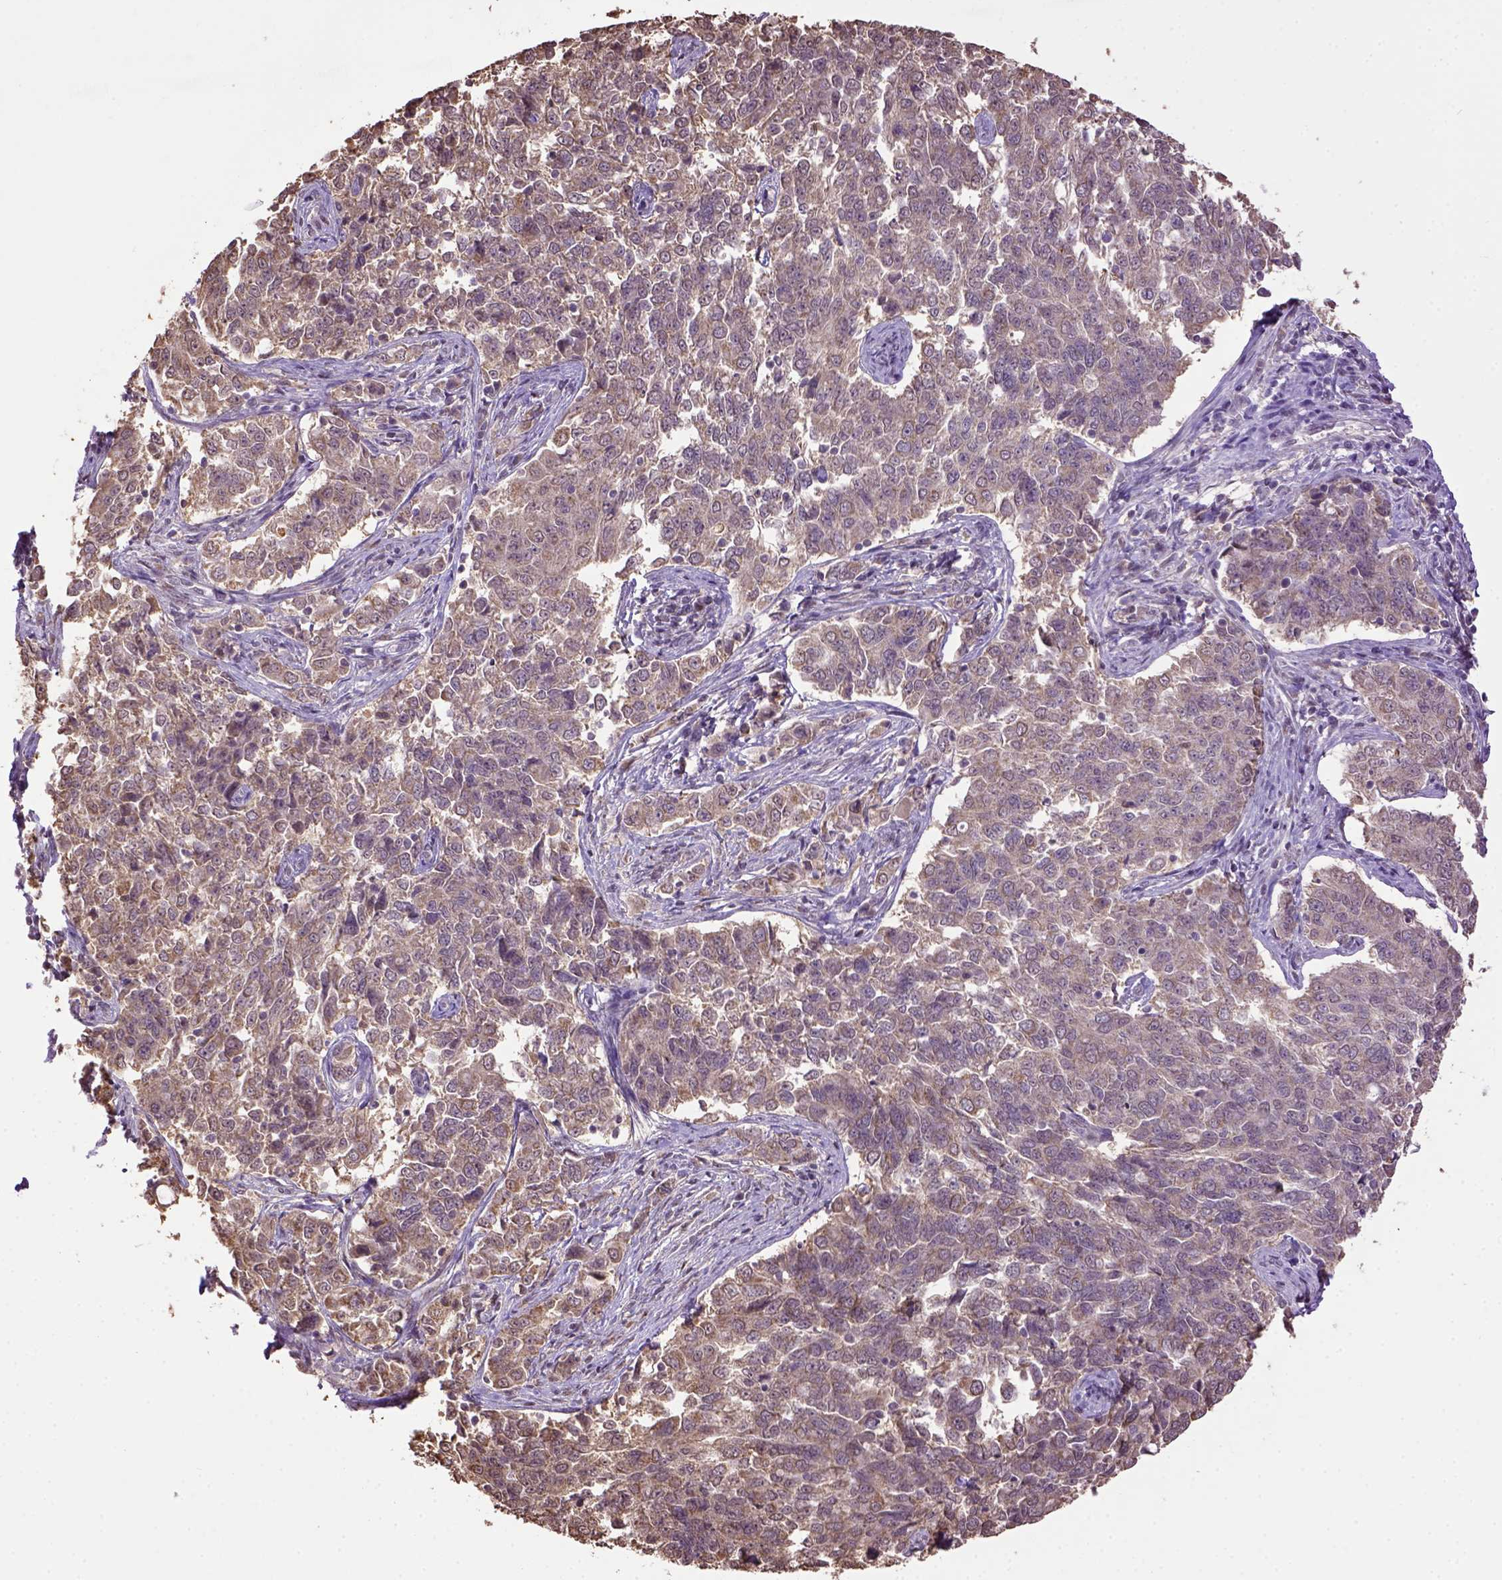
{"staining": {"intensity": "weak", "quantity": "25%-75%", "location": "cytoplasmic/membranous"}, "tissue": "endometrial cancer", "cell_type": "Tumor cells", "image_type": "cancer", "snomed": [{"axis": "morphology", "description": "Adenocarcinoma, NOS"}, {"axis": "topography", "description": "Endometrium"}], "caption": "This image reveals adenocarcinoma (endometrial) stained with immunohistochemistry to label a protein in brown. The cytoplasmic/membranous of tumor cells show weak positivity for the protein. Nuclei are counter-stained blue.", "gene": "WDR17", "patient": {"sex": "female", "age": 43}}